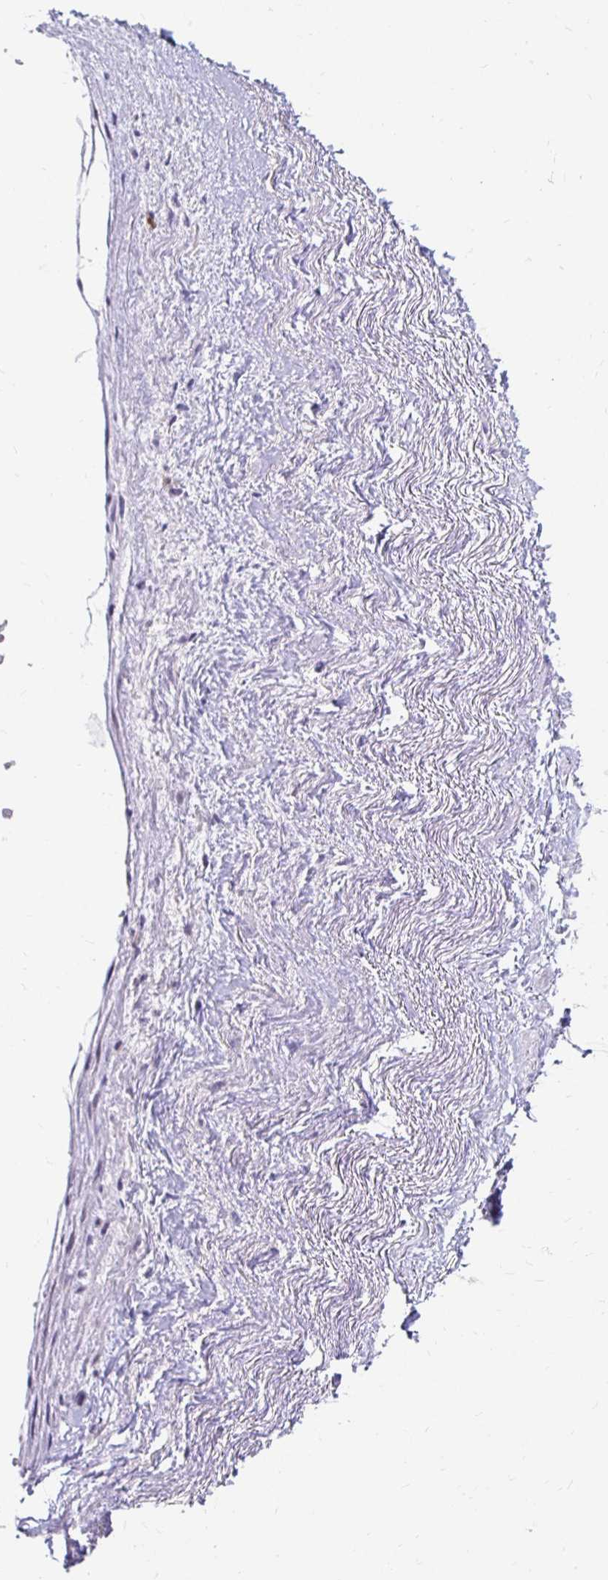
{"staining": {"intensity": "negative", "quantity": "none", "location": "none"}, "tissue": "heart muscle", "cell_type": "Cardiomyocytes", "image_type": "normal", "snomed": [{"axis": "morphology", "description": "Normal tissue, NOS"}, {"axis": "topography", "description": "Heart"}], "caption": "Histopathology image shows no significant protein staining in cardiomyocytes of unremarkable heart muscle.", "gene": "PADI2", "patient": {"sex": "male", "age": 62}}